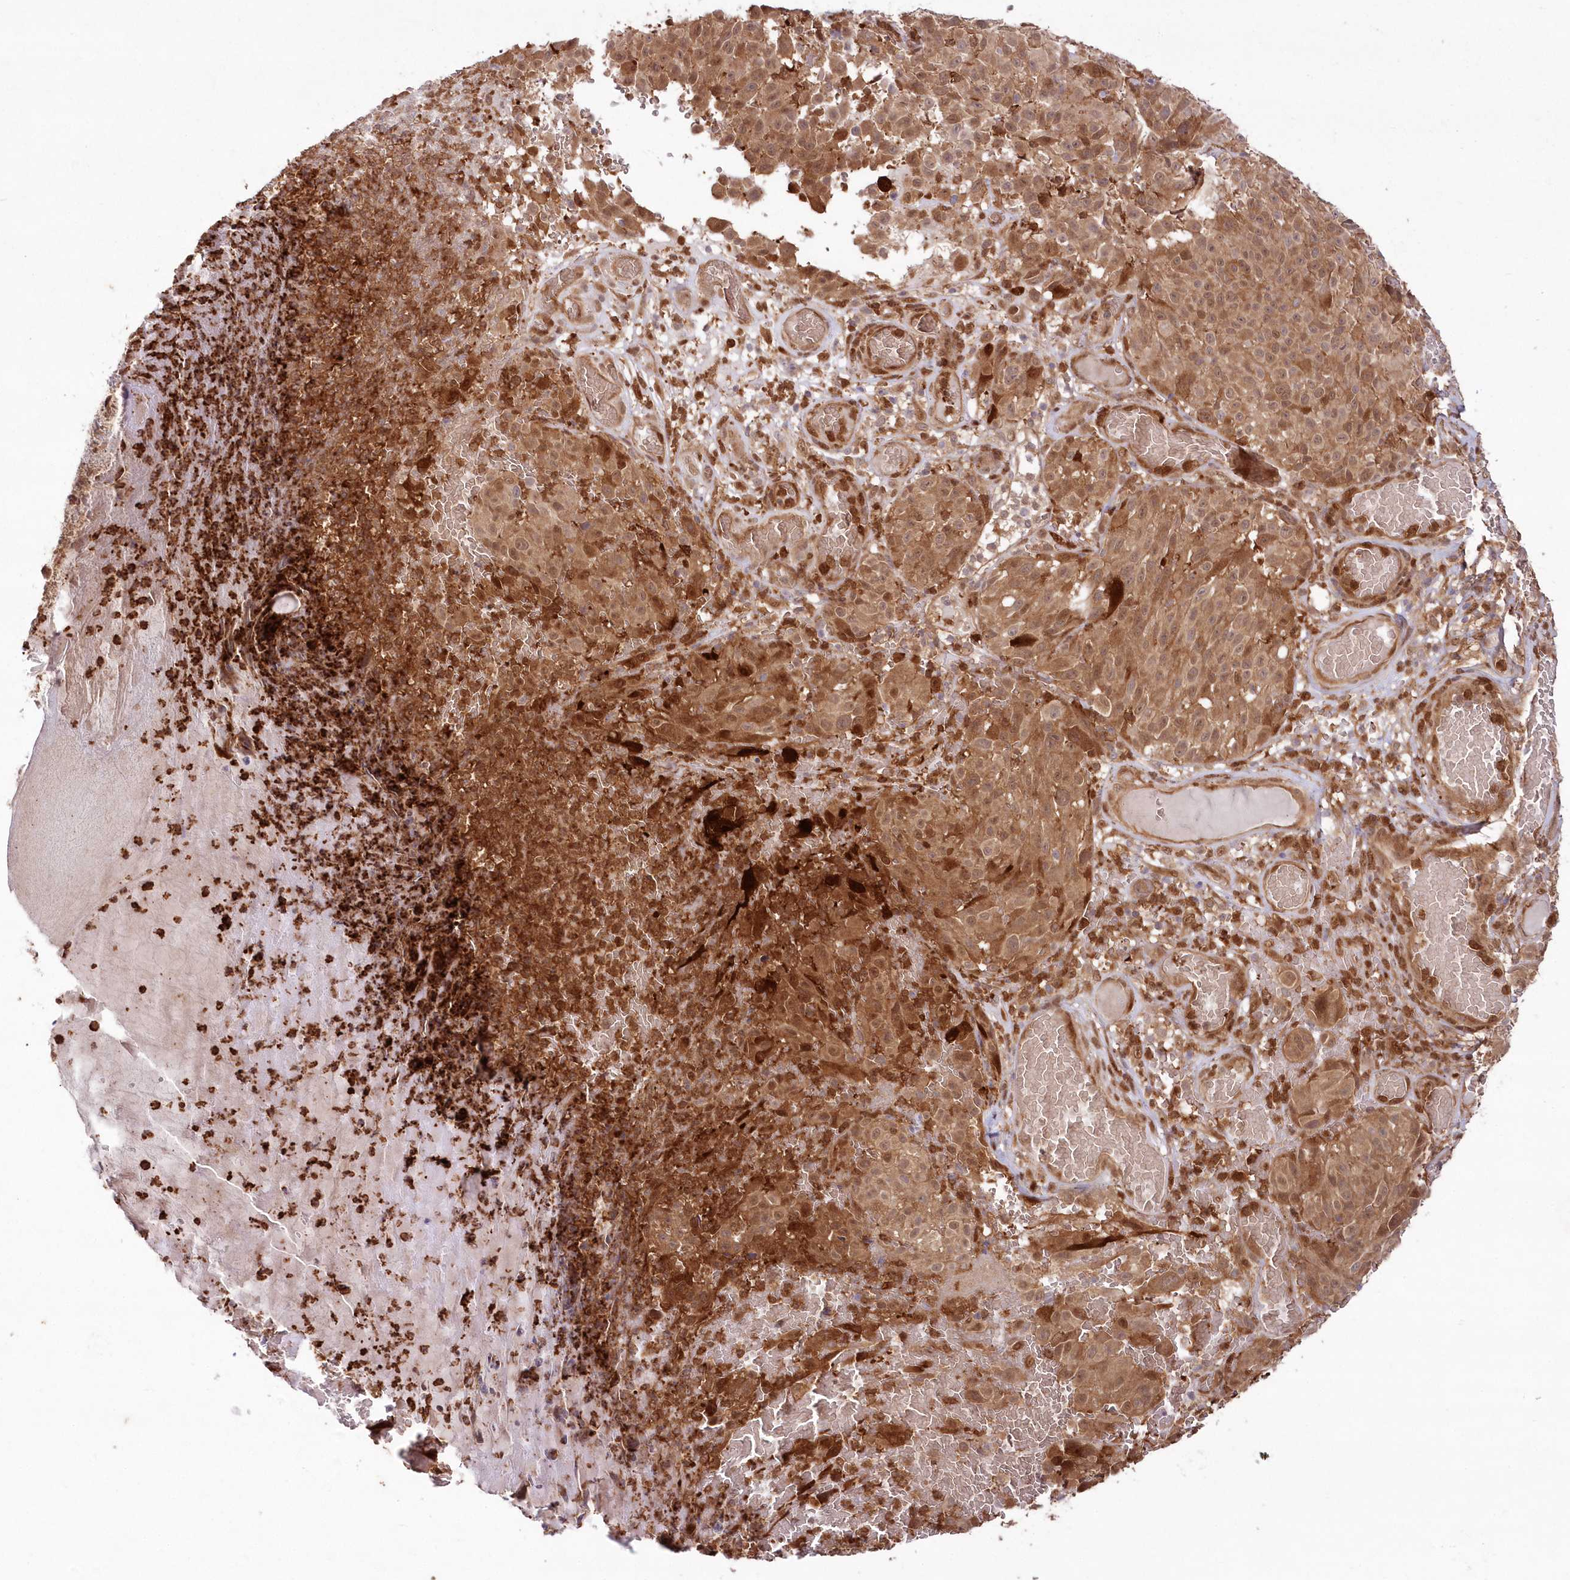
{"staining": {"intensity": "moderate", "quantity": ">75%", "location": "cytoplasmic/membranous"}, "tissue": "melanoma", "cell_type": "Tumor cells", "image_type": "cancer", "snomed": [{"axis": "morphology", "description": "Malignant melanoma, NOS"}, {"axis": "topography", "description": "Skin"}], "caption": "Melanoma tissue demonstrates moderate cytoplasmic/membranous expression in about >75% of tumor cells, visualized by immunohistochemistry.", "gene": "GBE1", "patient": {"sex": "male", "age": 83}}